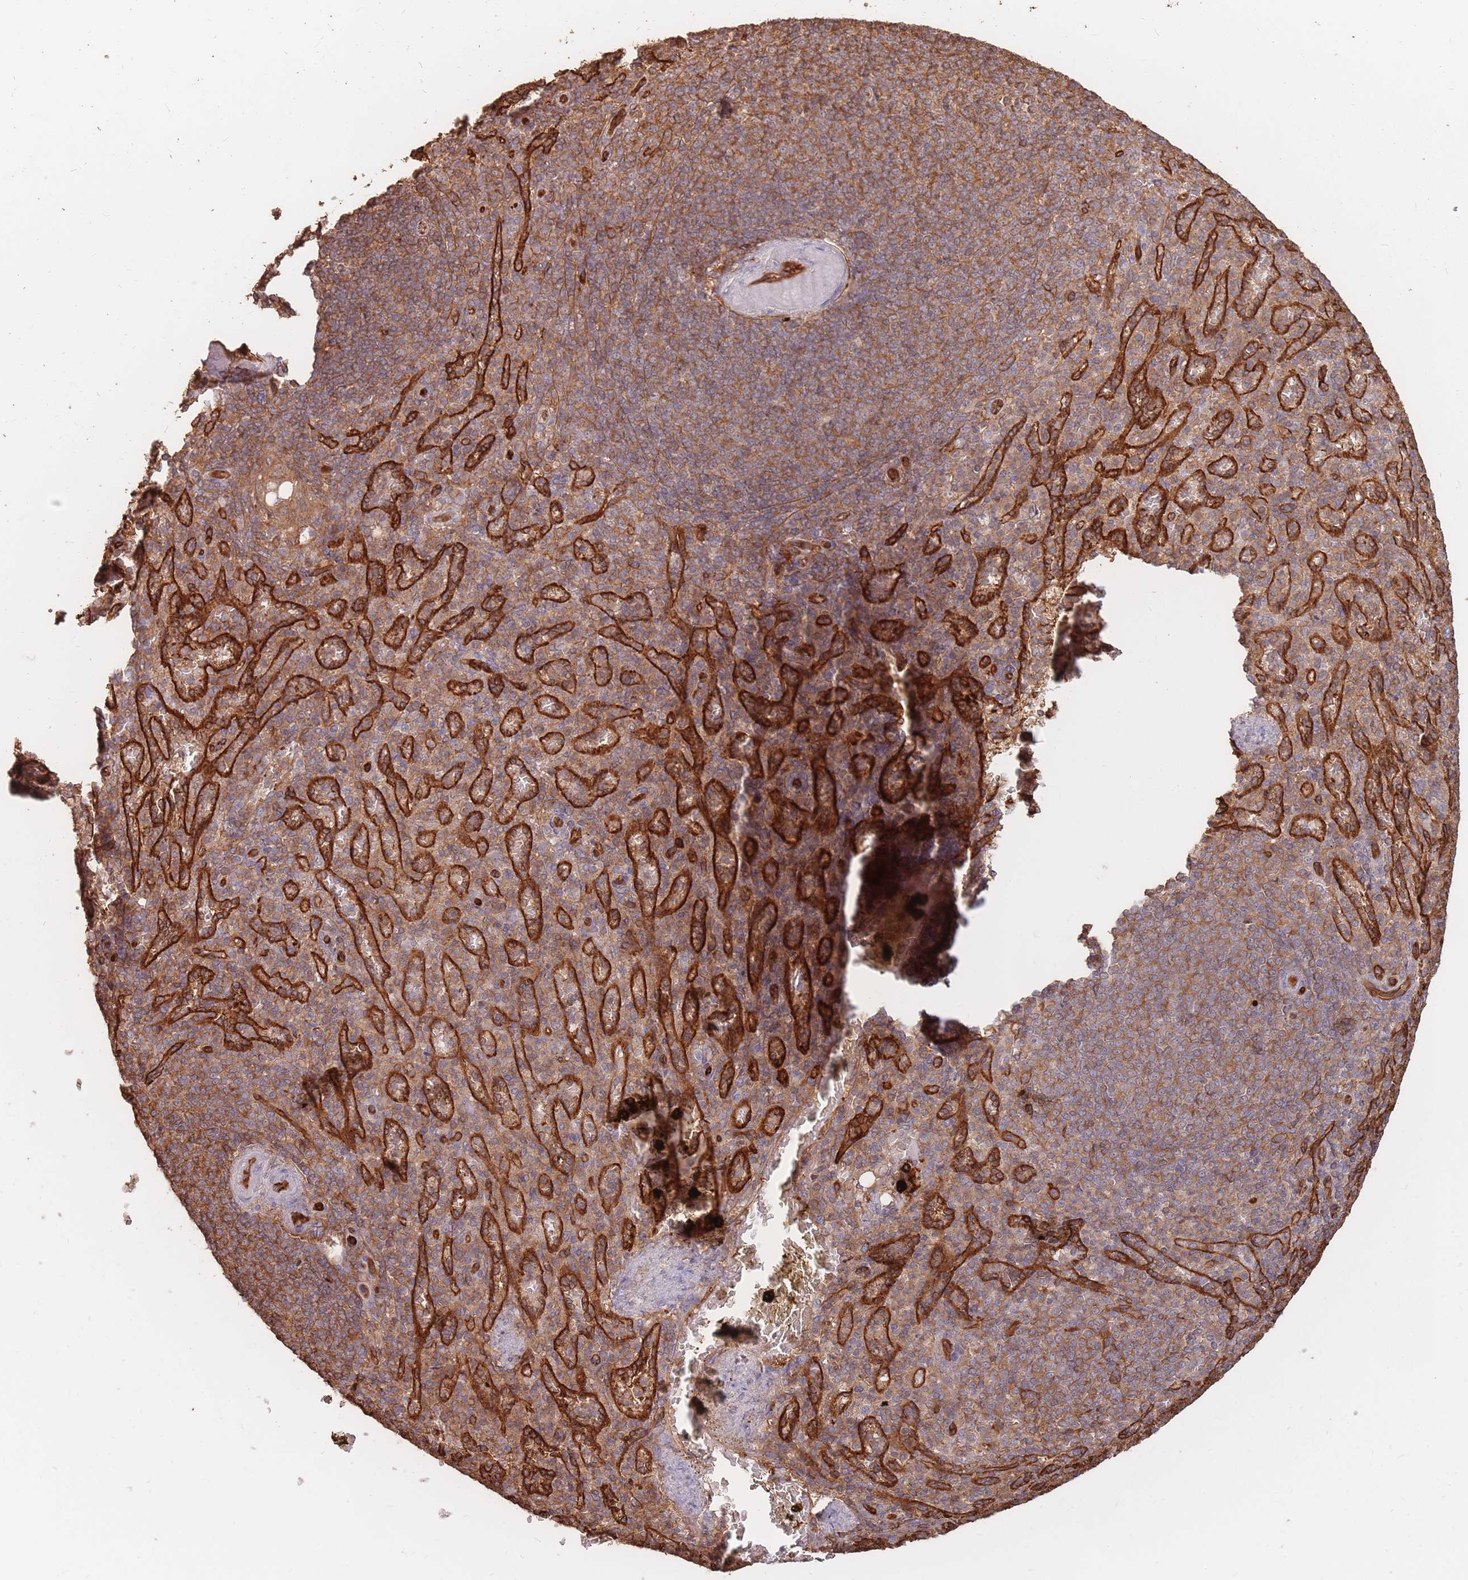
{"staining": {"intensity": "moderate", "quantity": ">75%", "location": "cytoplasmic/membranous"}, "tissue": "spleen", "cell_type": "Cells in red pulp", "image_type": "normal", "snomed": [{"axis": "morphology", "description": "Normal tissue, NOS"}, {"axis": "topography", "description": "Spleen"}], "caption": "Immunohistochemical staining of unremarkable spleen exhibits medium levels of moderate cytoplasmic/membranous expression in about >75% of cells in red pulp.", "gene": "PLS3", "patient": {"sex": "female", "age": 74}}